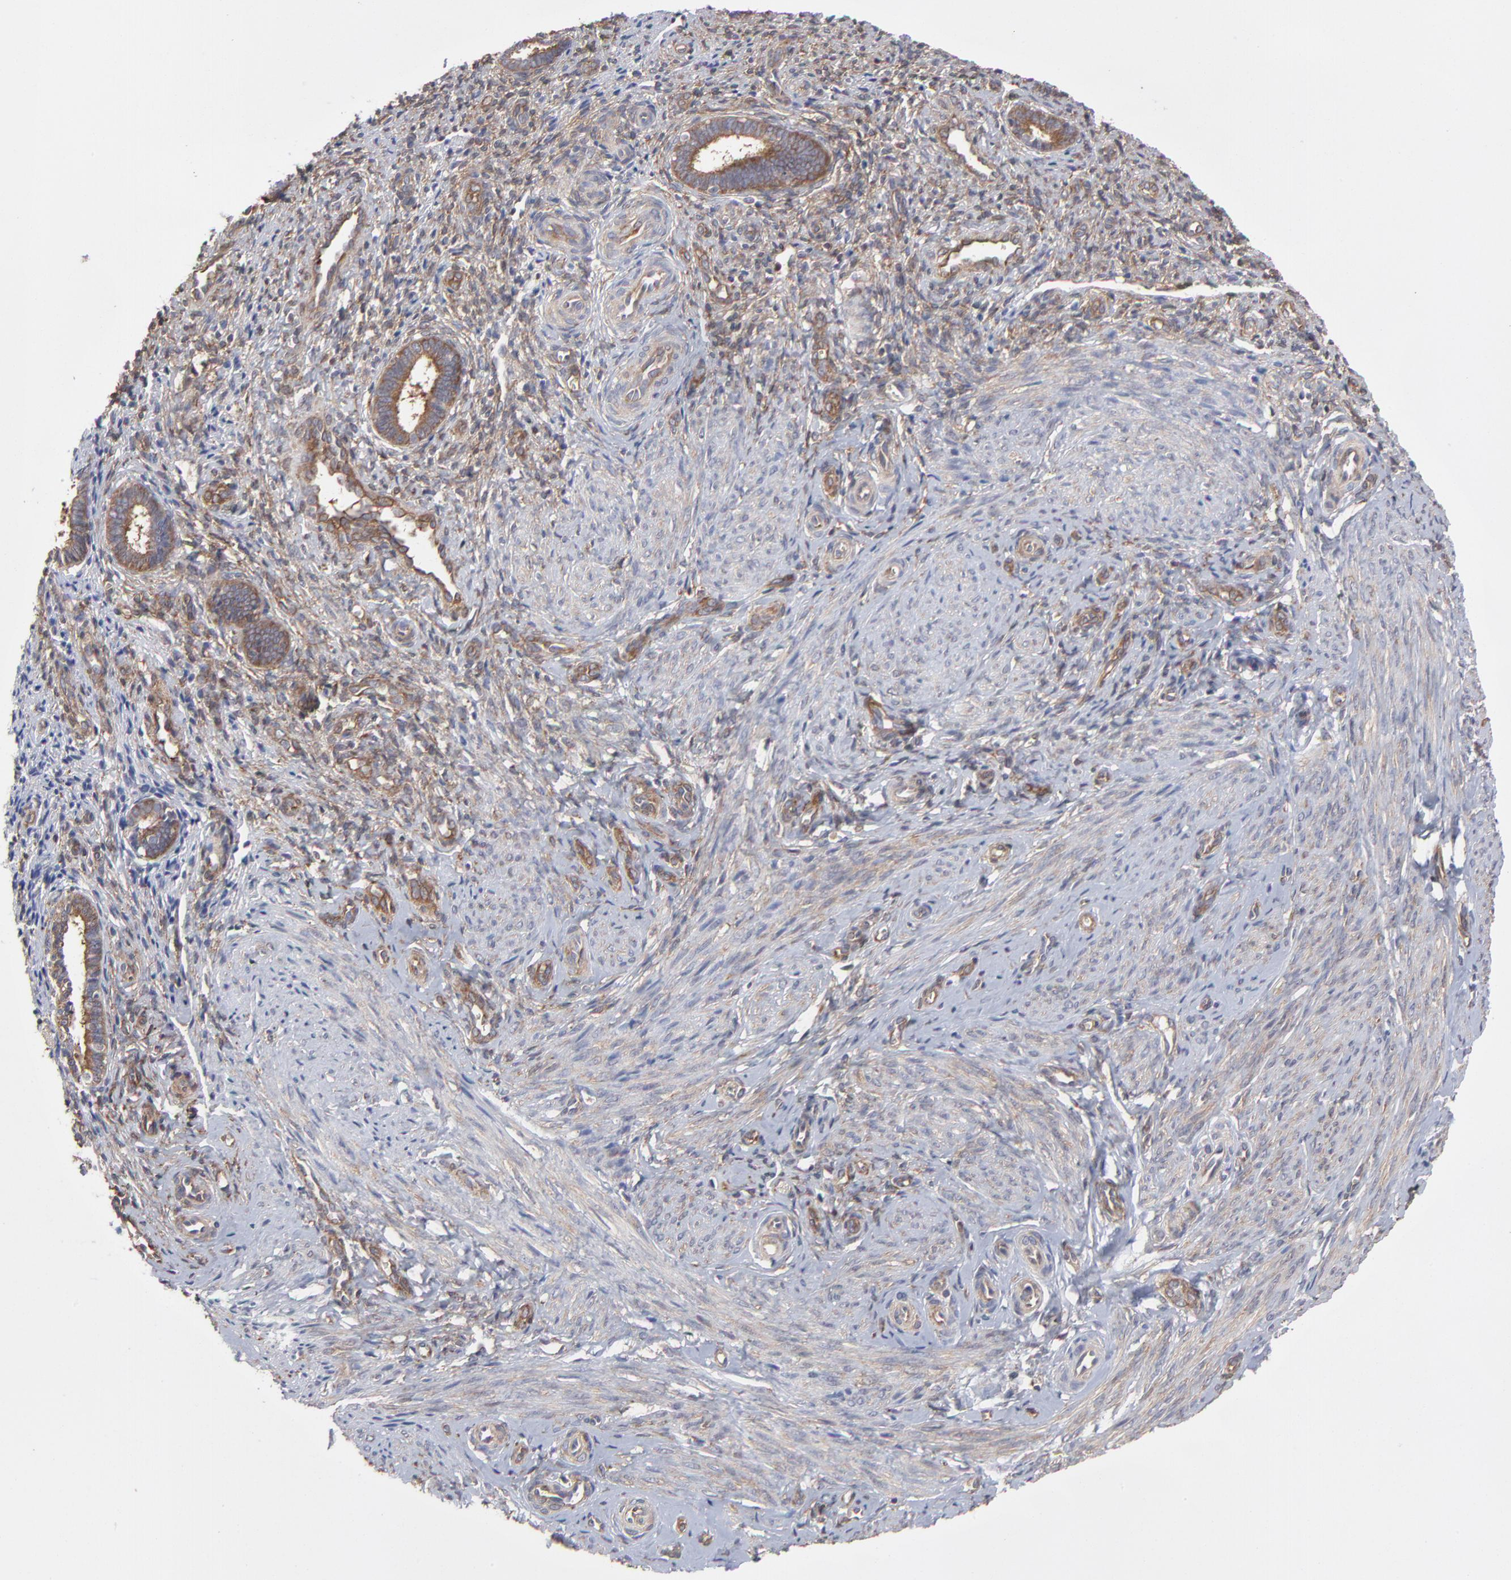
{"staining": {"intensity": "weak", "quantity": "25%-75%", "location": "cytoplasmic/membranous"}, "tissue": "endometrium", "cell_type": "Cells in endometrial stroma", "image_type": "normal", "snomed": [{"axis": "morphology", "description": "Normal tissue, NOS"}, {"axis": "topography", "description": "Endometrium"}], "caption": "An image of human endometrium stained for a protein shows weak cytoplasmic/membranous brown staining in cells in endometrial stroma. The staining is performed using DAB (3,3'-diaminobenzidine) brown chromogen to label protein expression. The nuclei are counter-stained blue using hematoxylin.", "gene": "NFKBIA", "patient": {"sex": "female", "age": 27}}